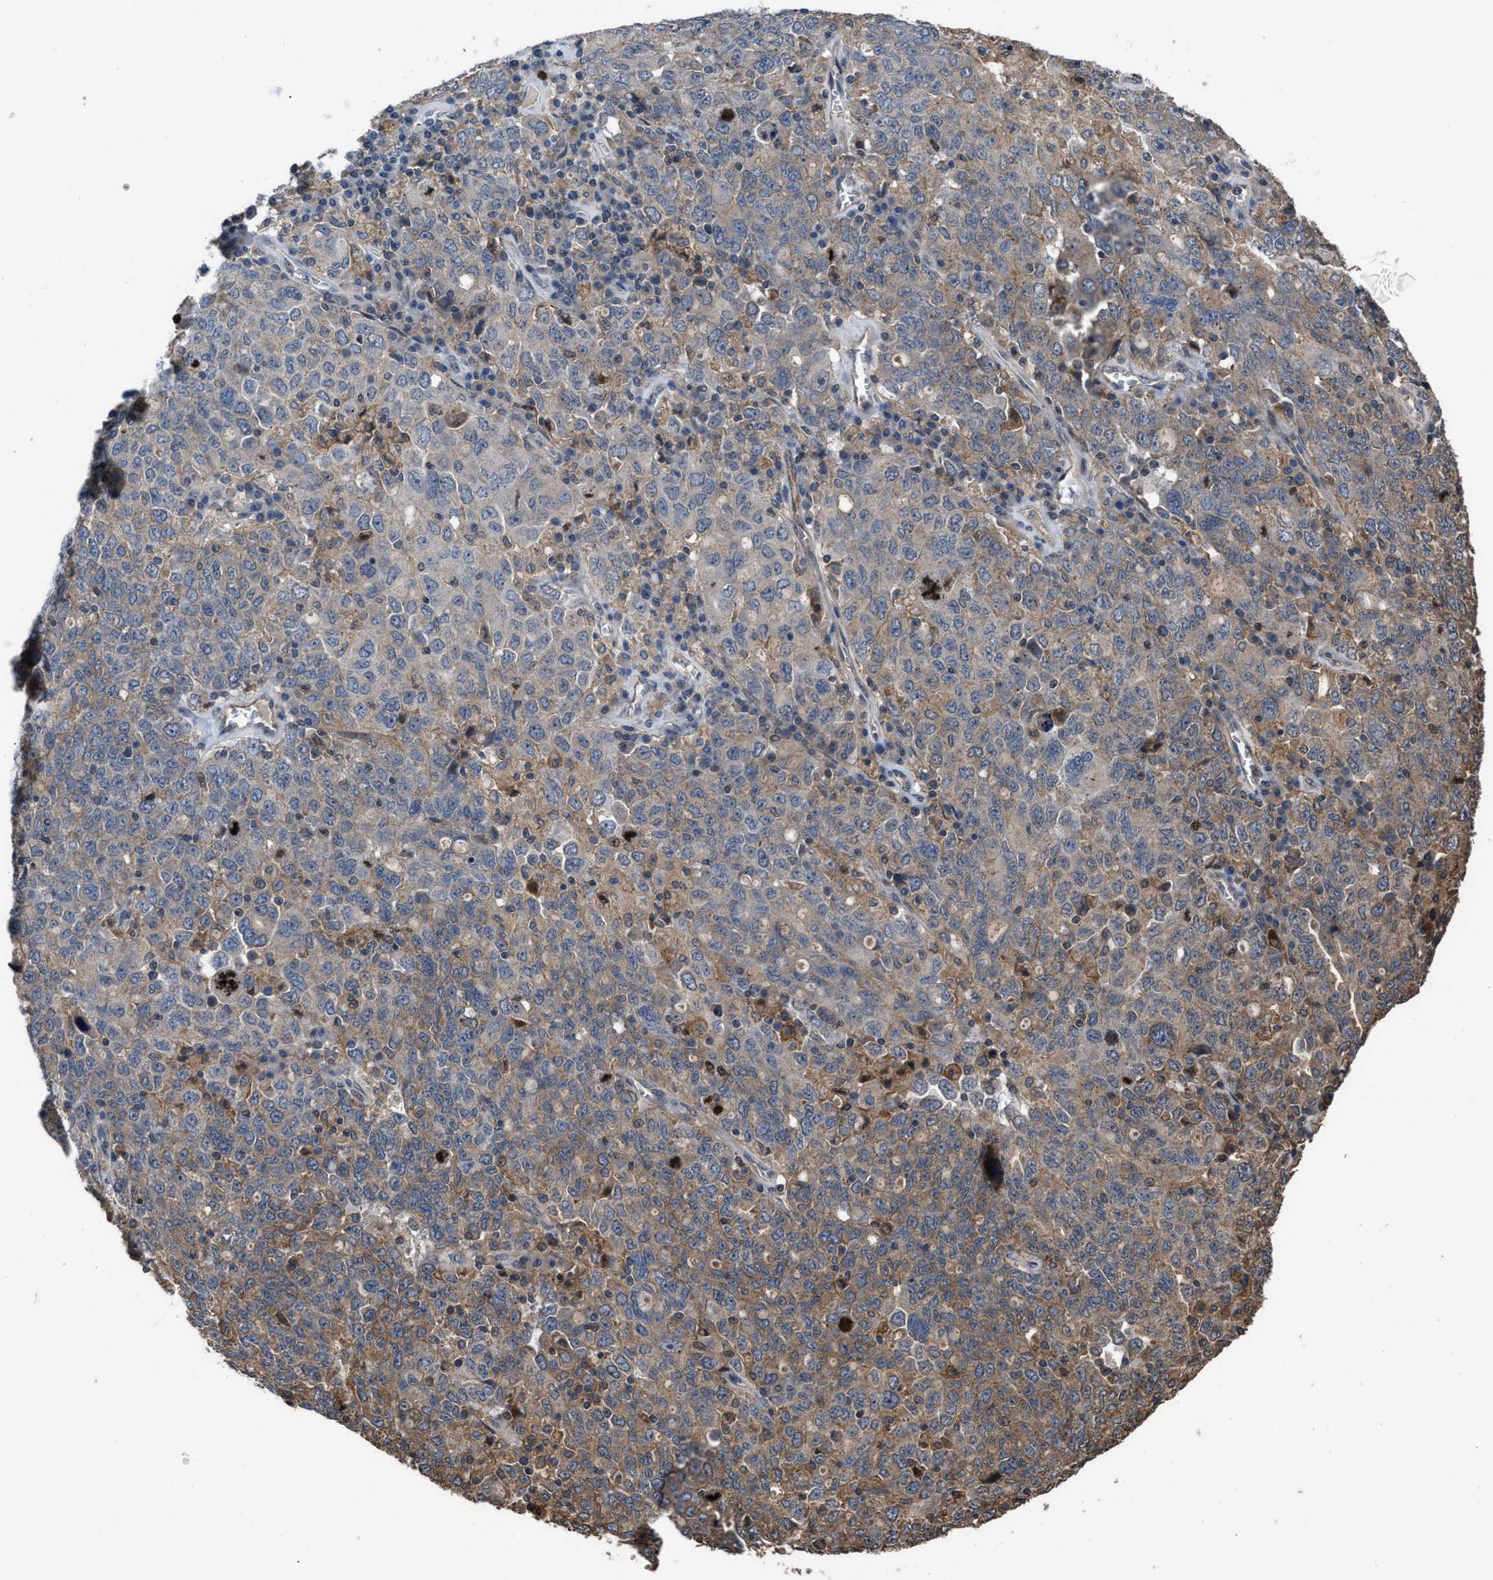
{"staining": {"intensity": "moderate", "quantity": "<25%", "location": "cytoplasmic/membranous"}, "tissue": "ovarian cancer", "cell_type": "Tumor cells", "image_type": "cancer", "snomed": [{"axis": "morphology", "description": "Carcinoma, endometroid"}, {"axis": "topography", "description": "Ovary"}], "caption": "This is a histology image of immunohistochemistry staining of ovarian endometroid carcinoma, which shows moderate expression in the cytoplasmic/membranous of tumor cells.", "gene": "UTRN", "patient": {"sex": "female", "age": 62}}